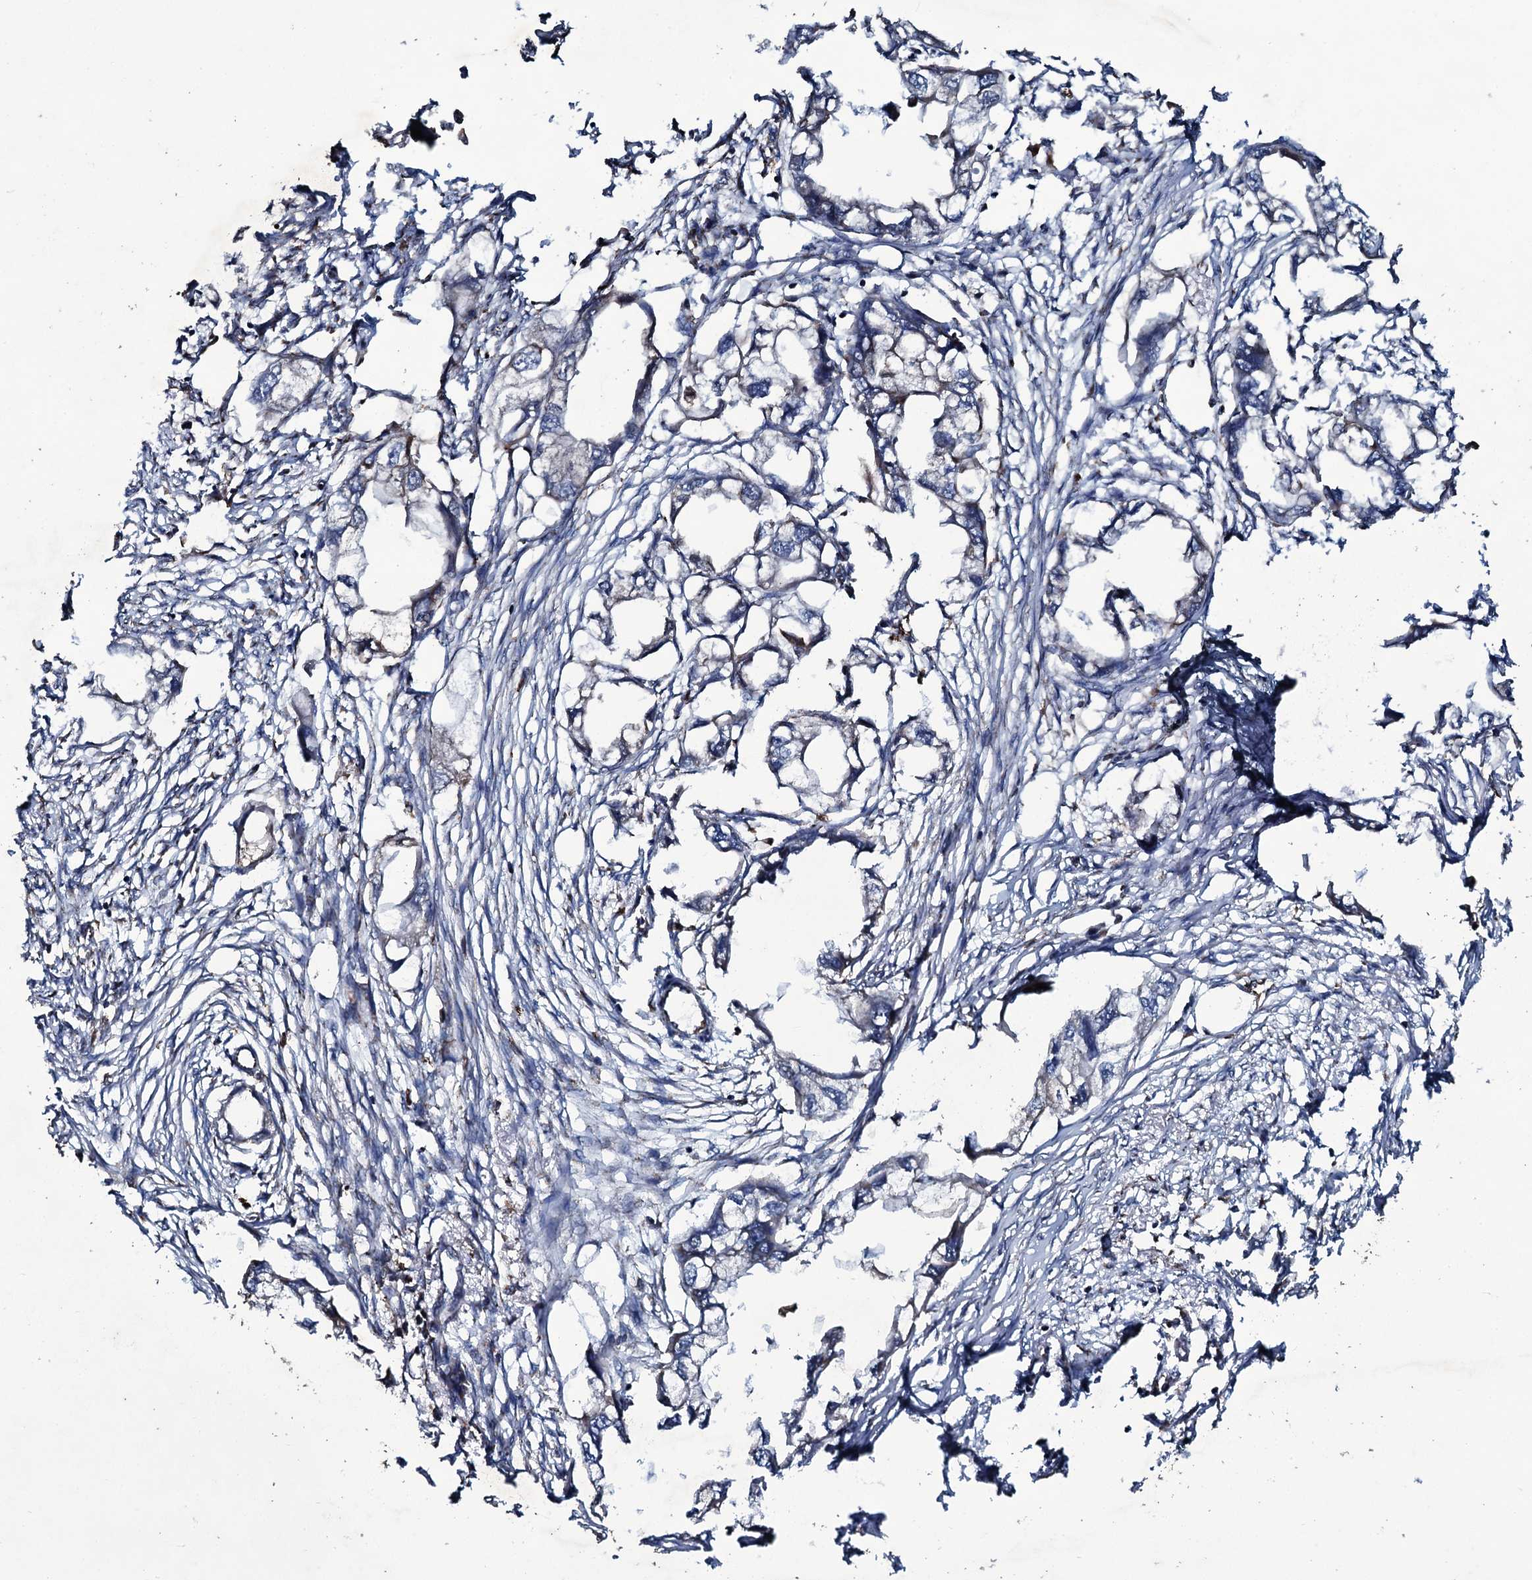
{"staining": {"intensity": "negative", "quantity": "none", "location": "none"}, "tissue": "endometrial cancer", "cell_type": "Tumor cells", "image_type": "cancer", "snomed": [{"axis": "morphology", "description": "Adenocarcinoma, NOS"}, {"axis": "morphology", "description": "Adenocarcinoma, metastatic, NOS"}, {"axis": "topography", "description": "Adipose tissue"}, {"axis": "topography", "description": "Endometrium"}], "caption": "High power microscopy photomicrograph of an immunohistochemistry (IHC) photomicrograph of endometrial cancer, revealing no significant expression in tumor cells. (Brightfield microscopy of DAB immunohistochemistry at high magnification).", "gene": "DYNC2I2", "patient": {"sex": "female", "age": 67}}